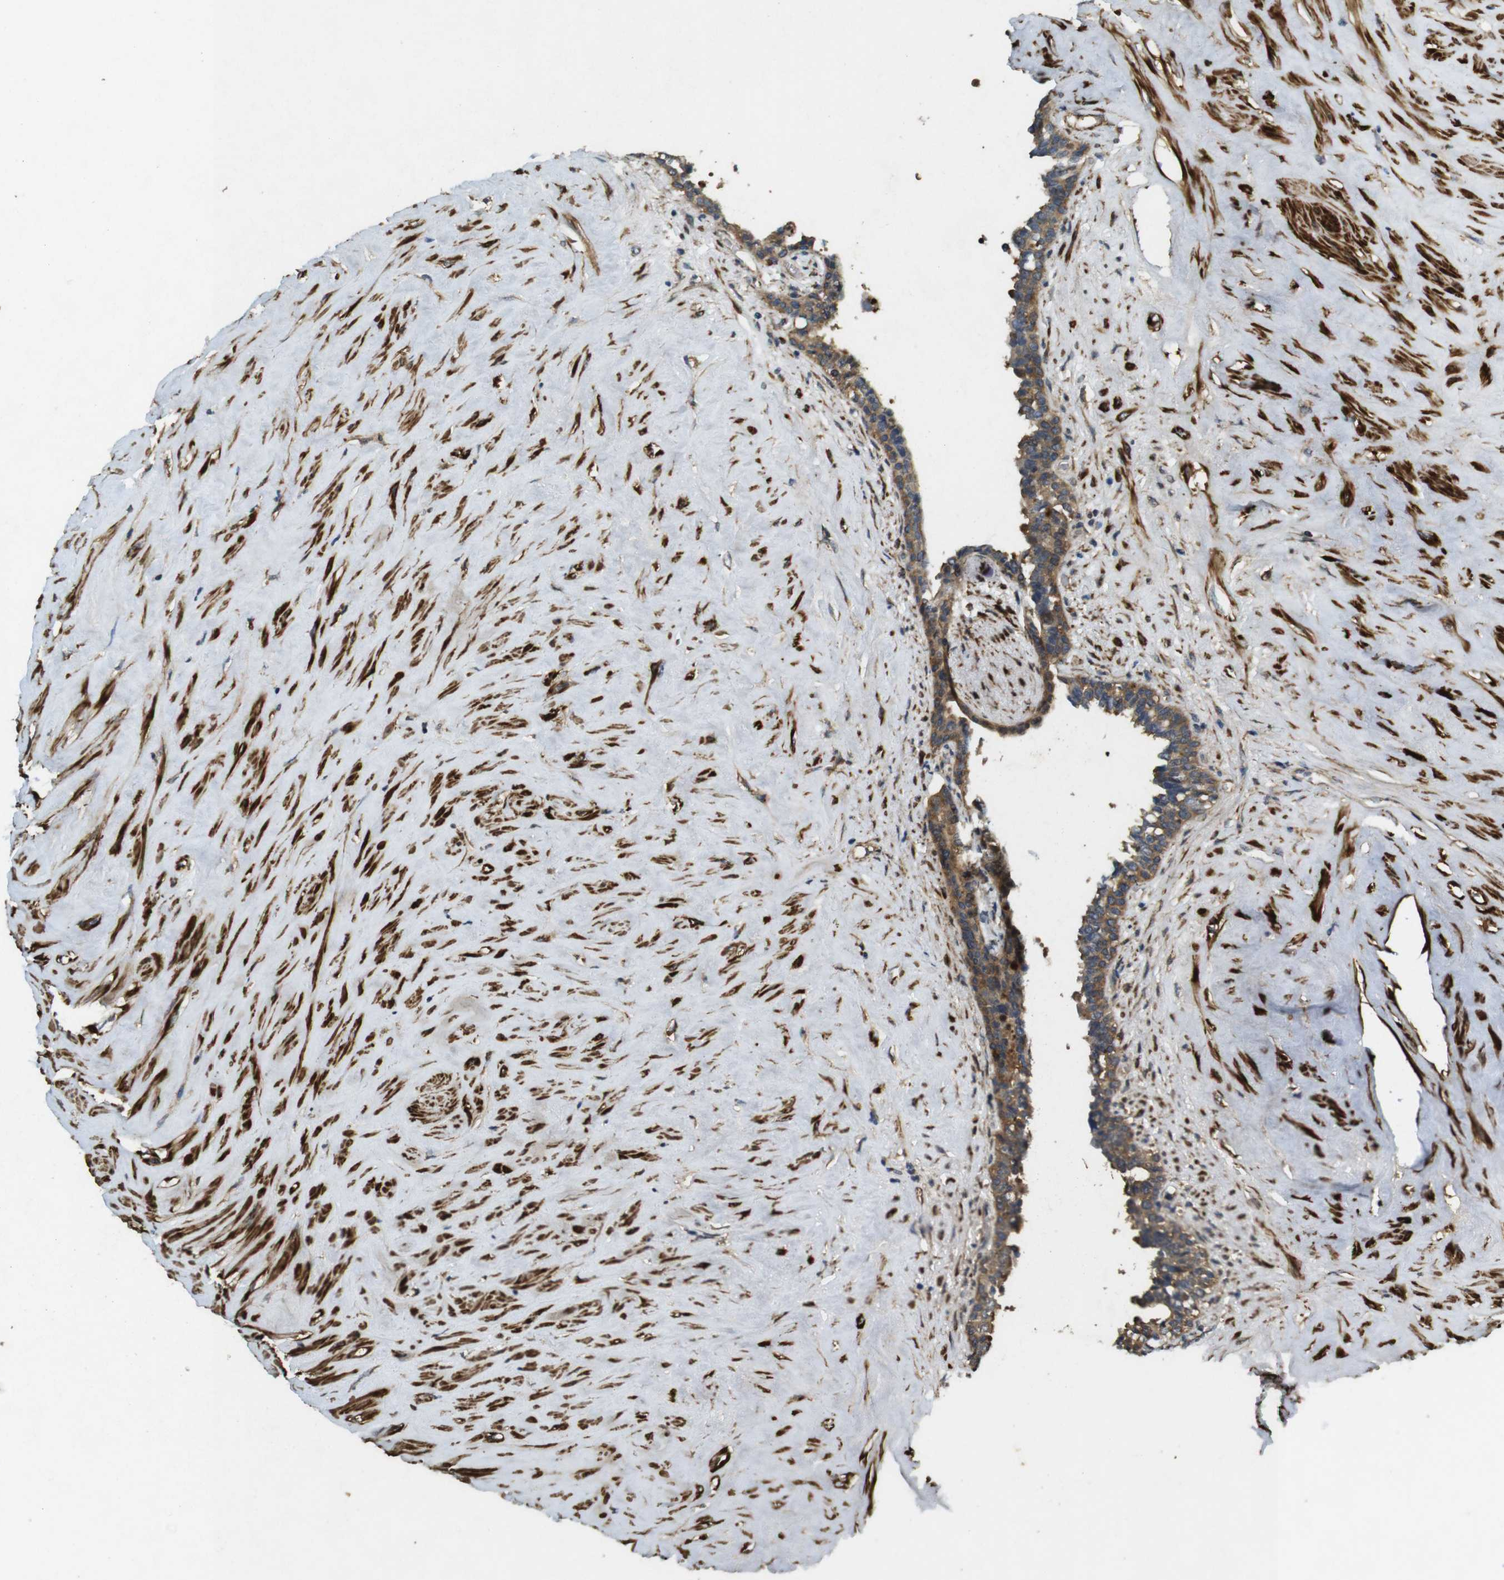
{"staining": {"intensity": "moderate", "quantity": ">75%", "location": "cytoplasmic/membranous"}, "tissue": "seminal vesicle", "cell_type": "Glandular cells", "image_type": "normal", "snomed": [{"axis": "morphology", "description": "Normal tissue, NOS"}, {"axis": "topography", "description": "Seminal veicle"}], "caption": "This is a photomicrograph of immunohistochemistry (IHC) staining of benign seminal vesicle, which shows moderate staining in the cytoplasmic/membranous of glandular cells.", "gene": "BNIP3", "patient": {"sex": "male", "age": 63}}